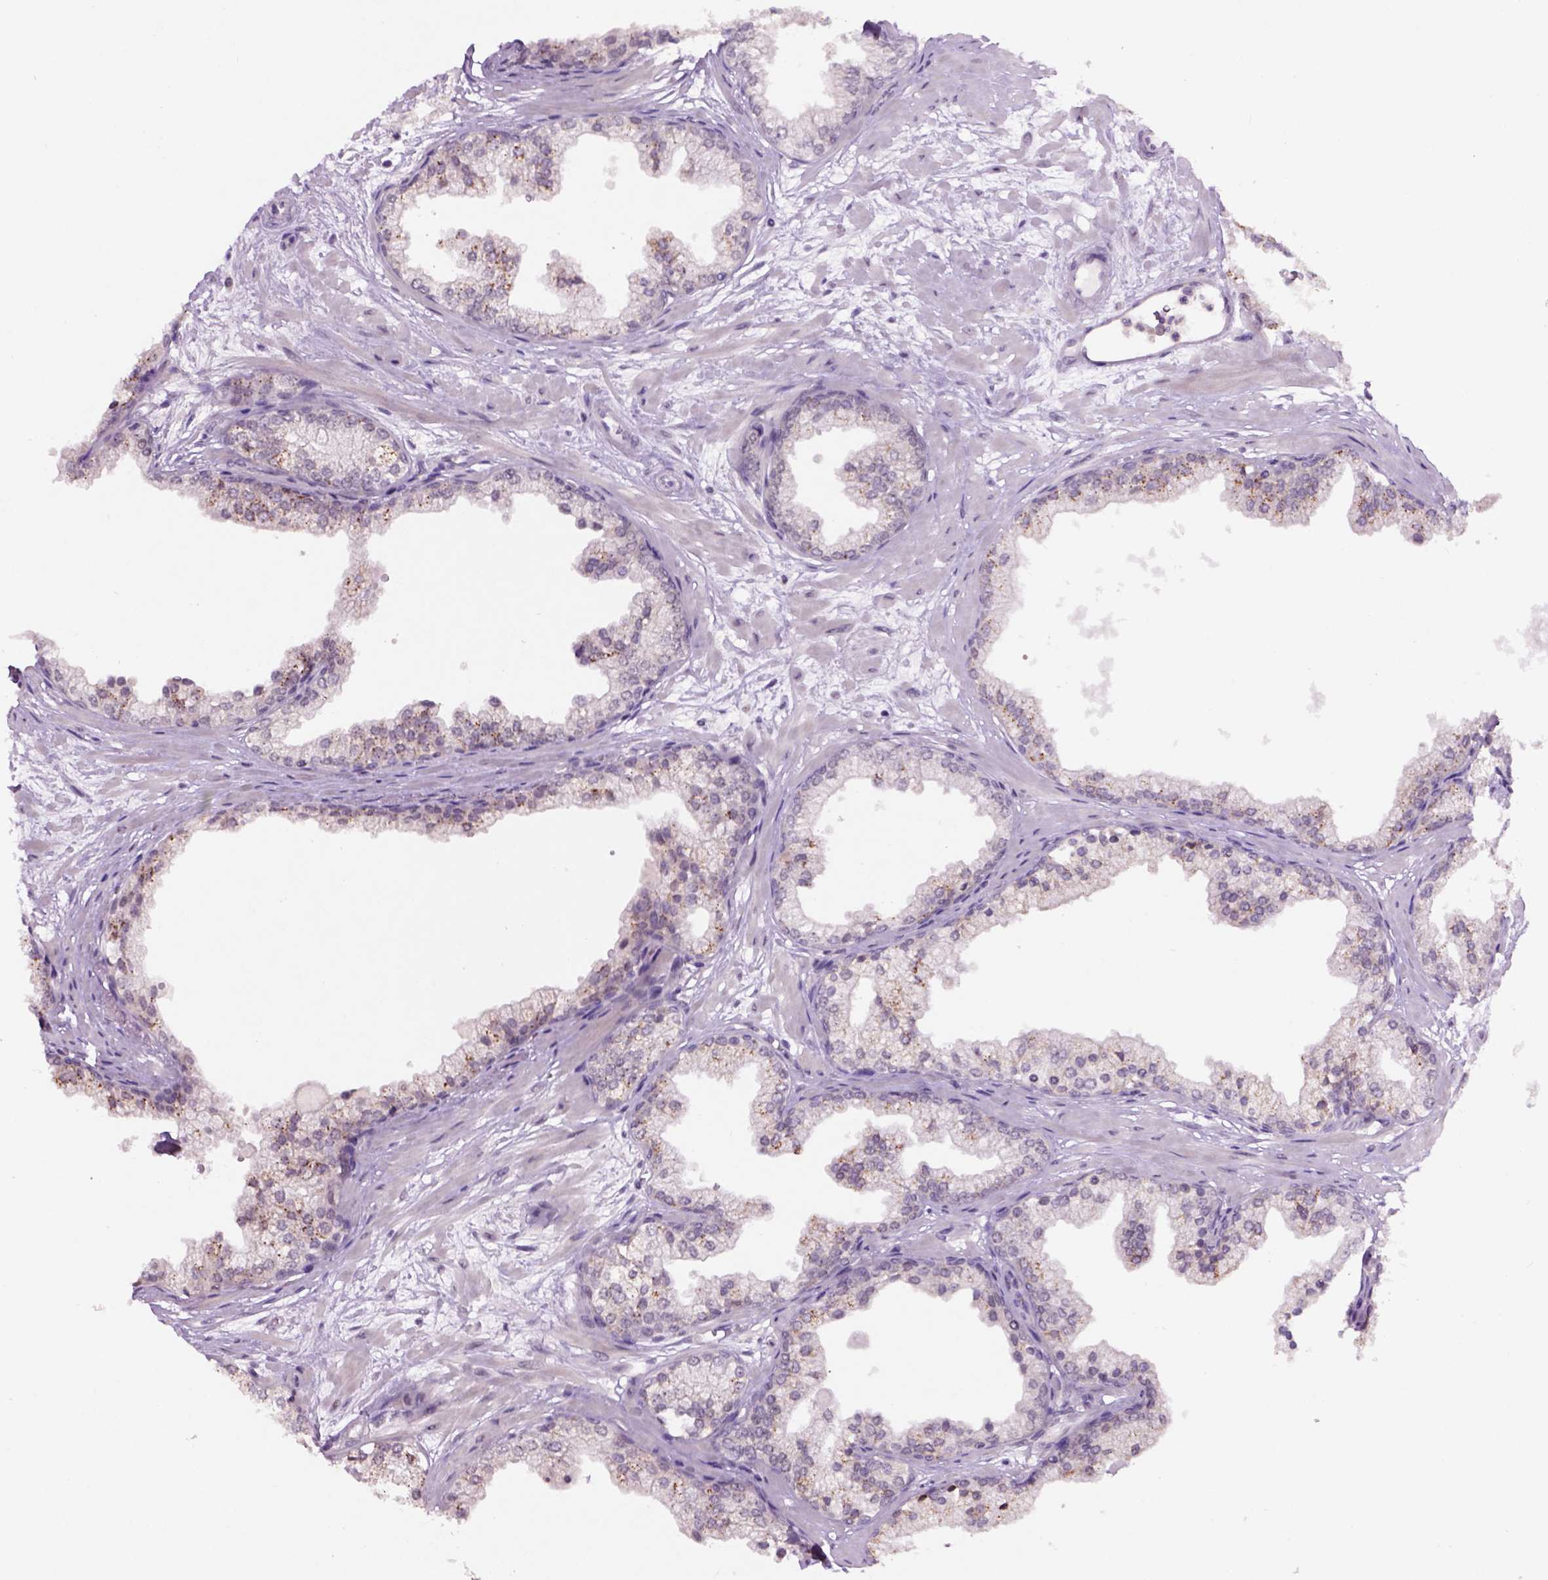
{"staining": {"intensity": "negative", "quantity": "none", "location": "none"}, "tissue": "prostate", "cell_type": "Glandular cells", "image_type": "normal", "snomed": [{"axis": "morphology", "description": "Normal tissue, NOS"}, {"axis": "topography", "description": "Prostate"}, {"axis": "topography", "description": "Peripheral nerve tissue"}], "caption": "Human prostate stained for a protein using immunohistochemistry (IHC) displays no staining in glandular cells.", "gene": "RAB43", "patient": {"sex": "male", "age": 61}}